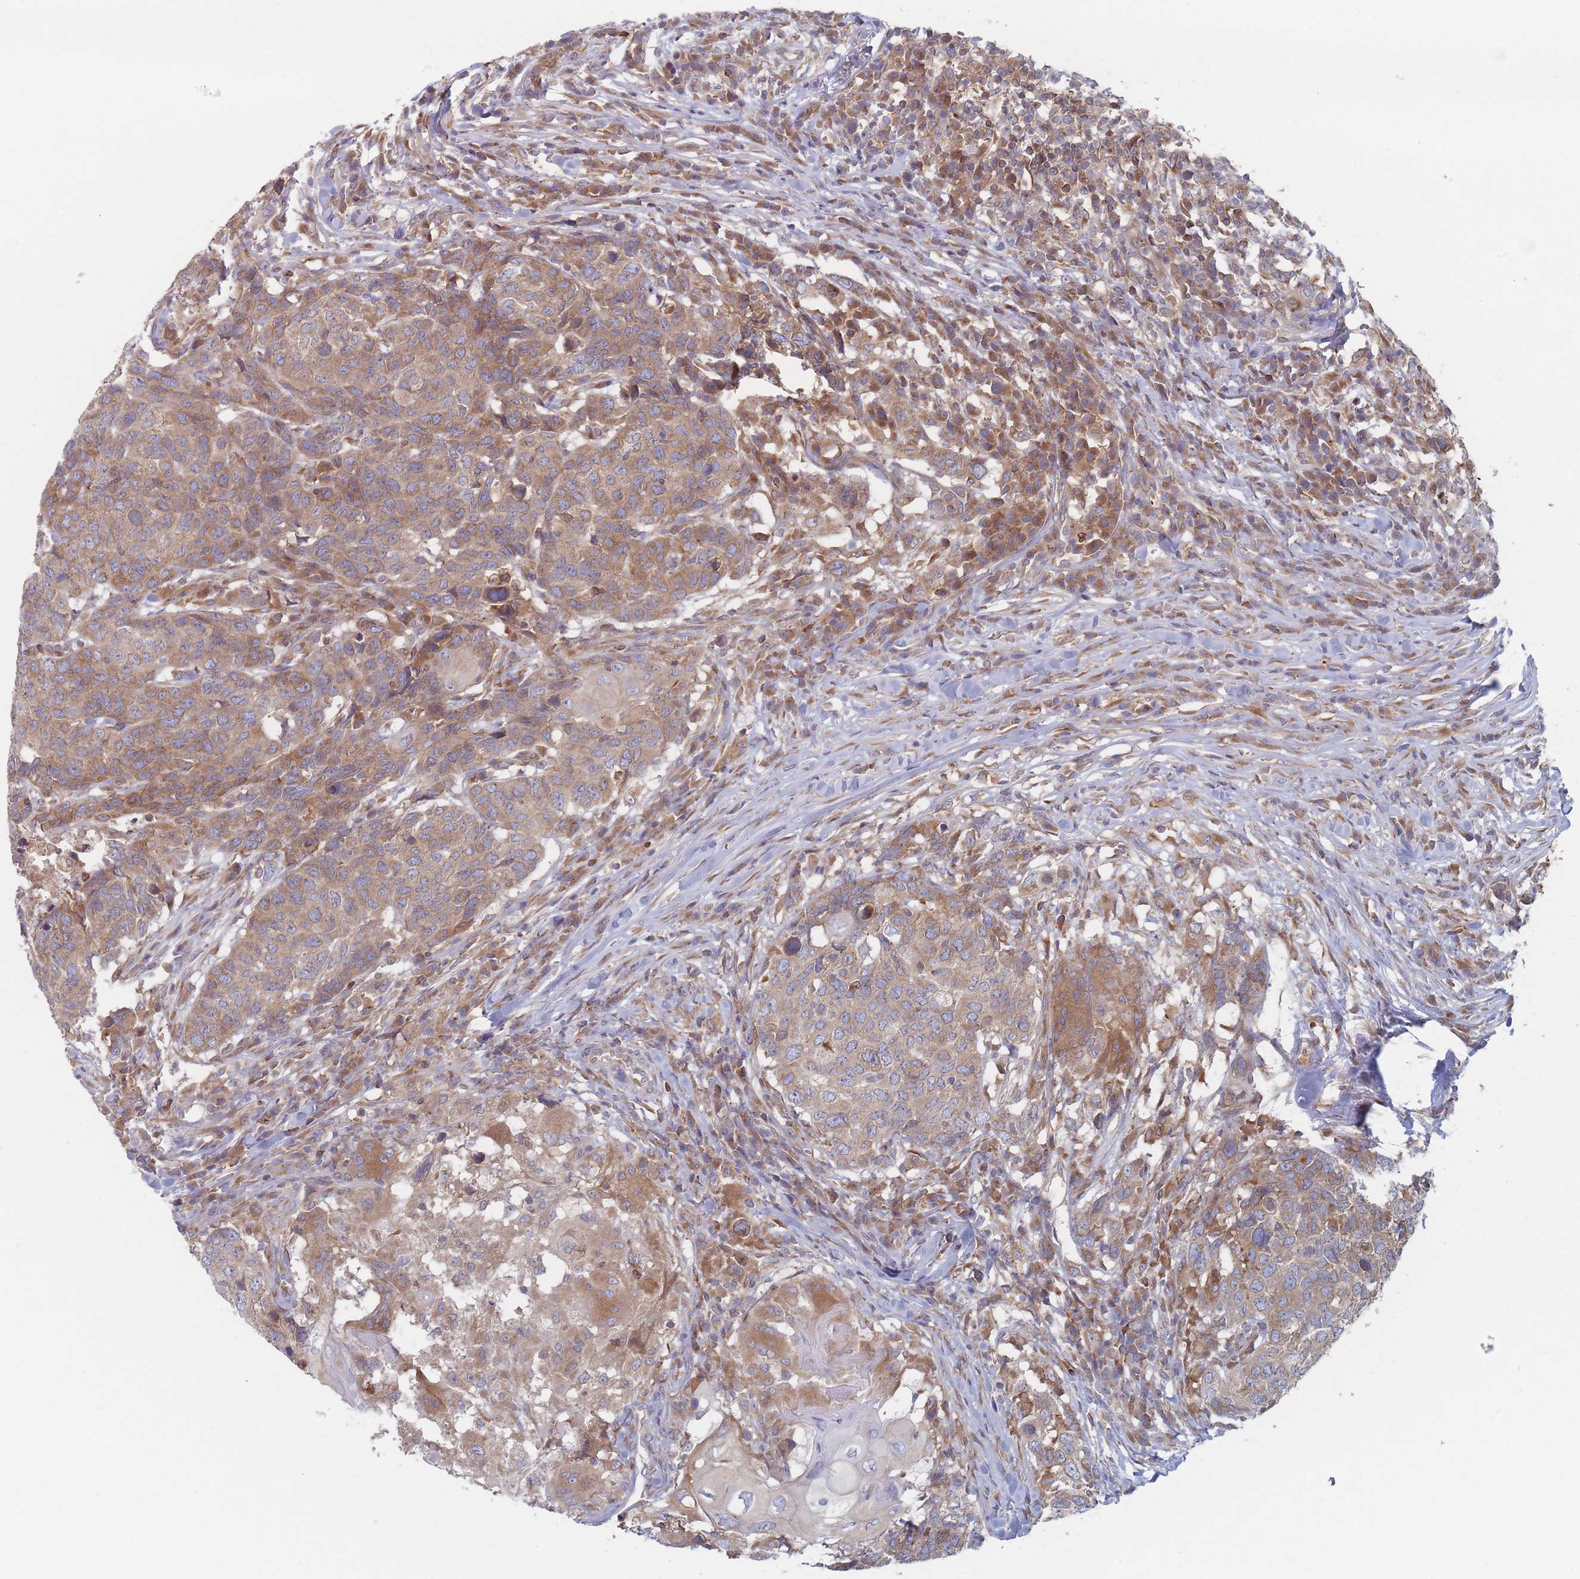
{"staining": {"intensity": "moderate", "quantity": ">75%", "location": "cytoplasmic/membranous"}, "tissue": "head and neck cancer", "cell_type": "Tumor cells", "image_type": "cancer", "snomed": [{"axis": "morphology", "description": "Normal tissue, NOS"}, {"axis": "morphology", "description": "Squamous cell carcinoma, NOS"}, {"axis": "topography", "description": "Skeletal muscle"}, {"axis": "topography", "description": "Vascular tissue"}, {"axis": "topography", "description": "Peripheral nerve tissue"}, {"axis": "topography", "description": "Head-Neck"}], "caption": "Immunohistochemical staining of head and neck cancer reveals moderate cytoplasmic/membranous protein positivity in about >75% of tumor cells.", "gene": "KDSR", "patient": {"sex": "male", "age": 66}}